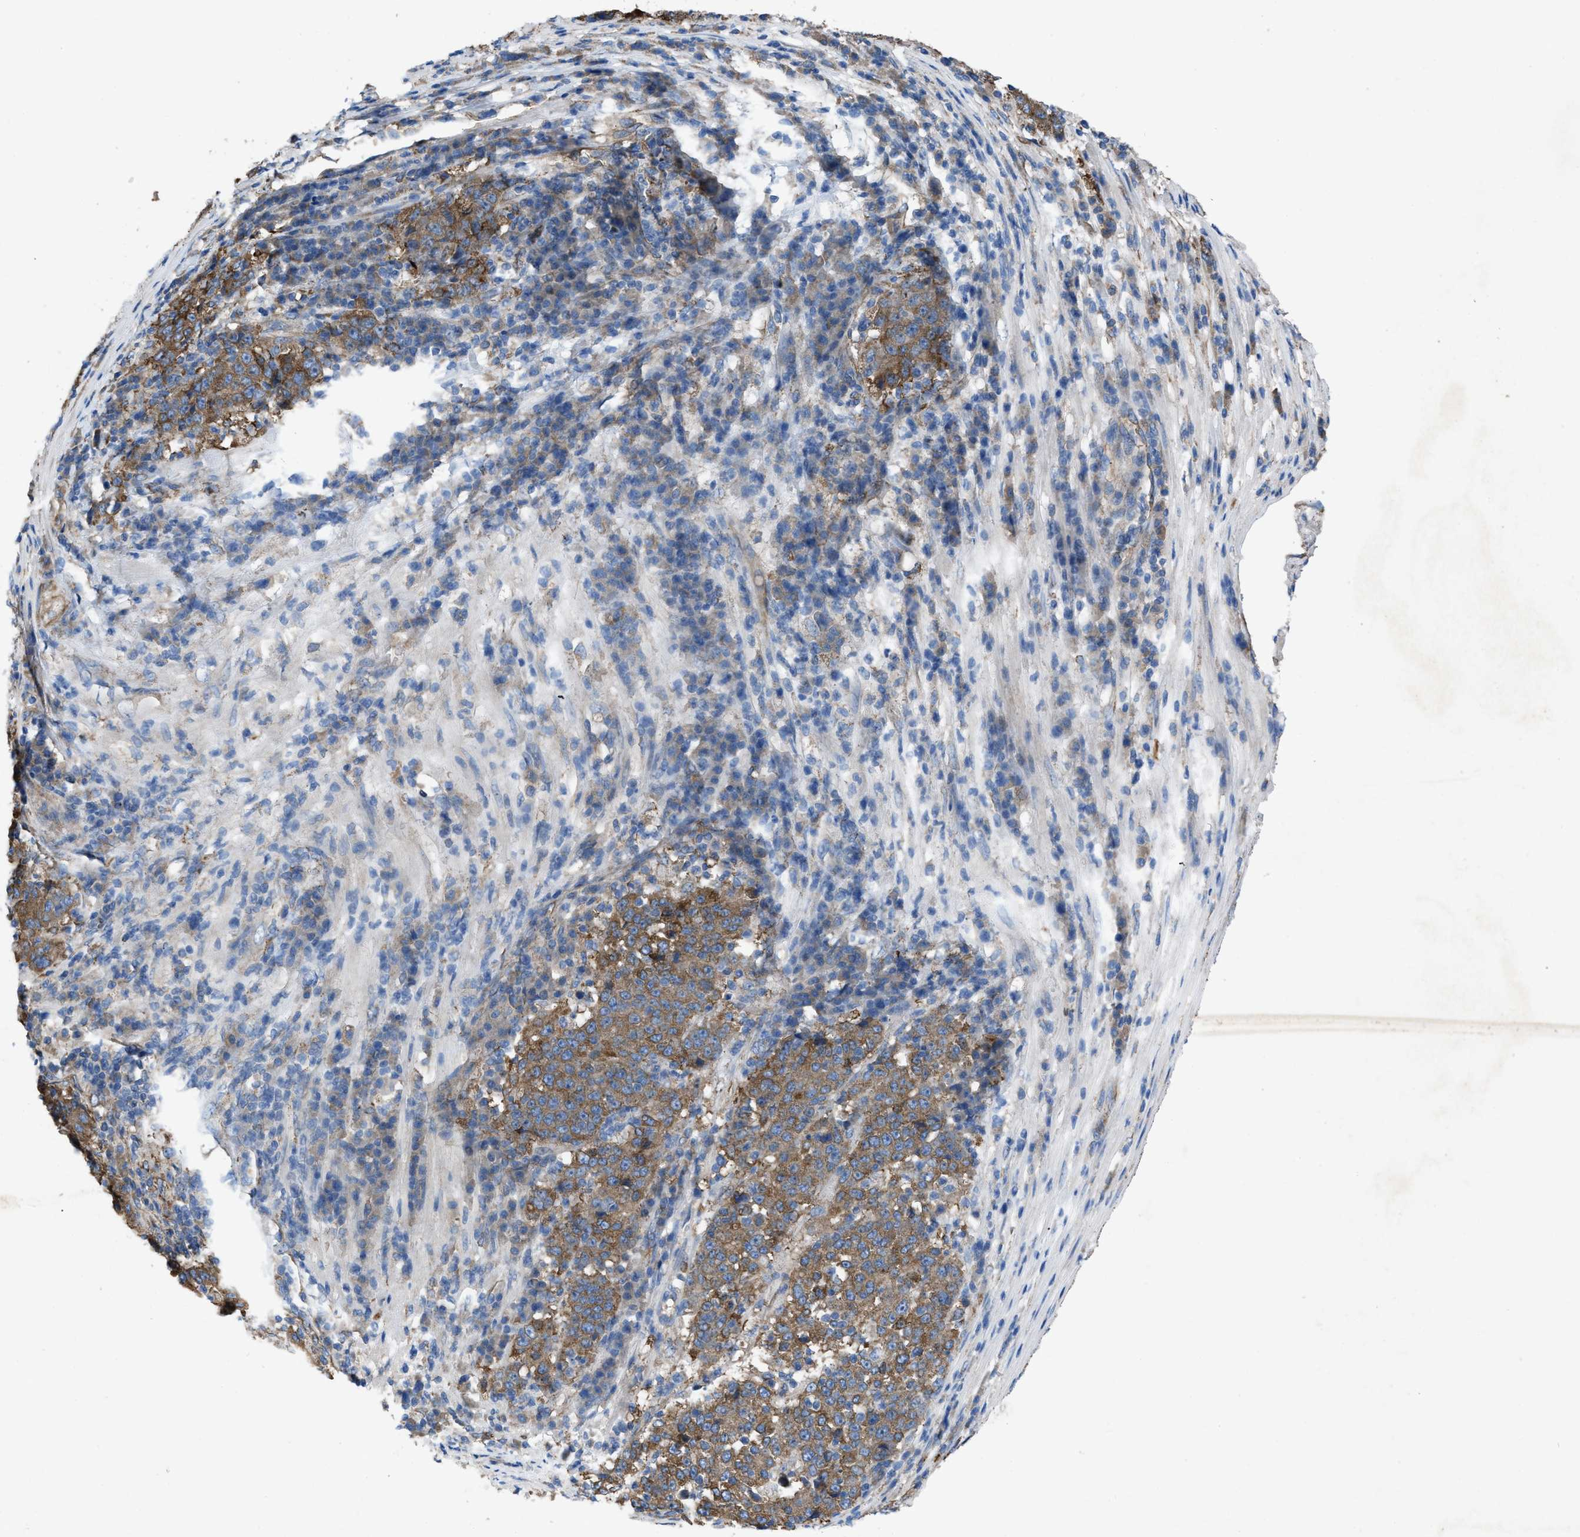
{"staining": {"intensity": "moderate", "quantity": ">75%", "location": "cytoplasmic/membranous"}, "tissue": "stomach cancer", "cell_type": "Tumor cells", "image_type": "cancer", "snomed": [{"axis": "morphology", "description": "Adenocarcinoma, NOS"}, {"axis": "topography", "description": "Stomach"}], "caption": "Immunohistochemistry image of human stomach cancer stained for a protein (brown), which demonstrates medium levels of moderate cytoplasmic/membranous expression in about >75% of tumor cells.", "gene": "DOLPP1", "patient": {"sex": "male", "age": 59}}